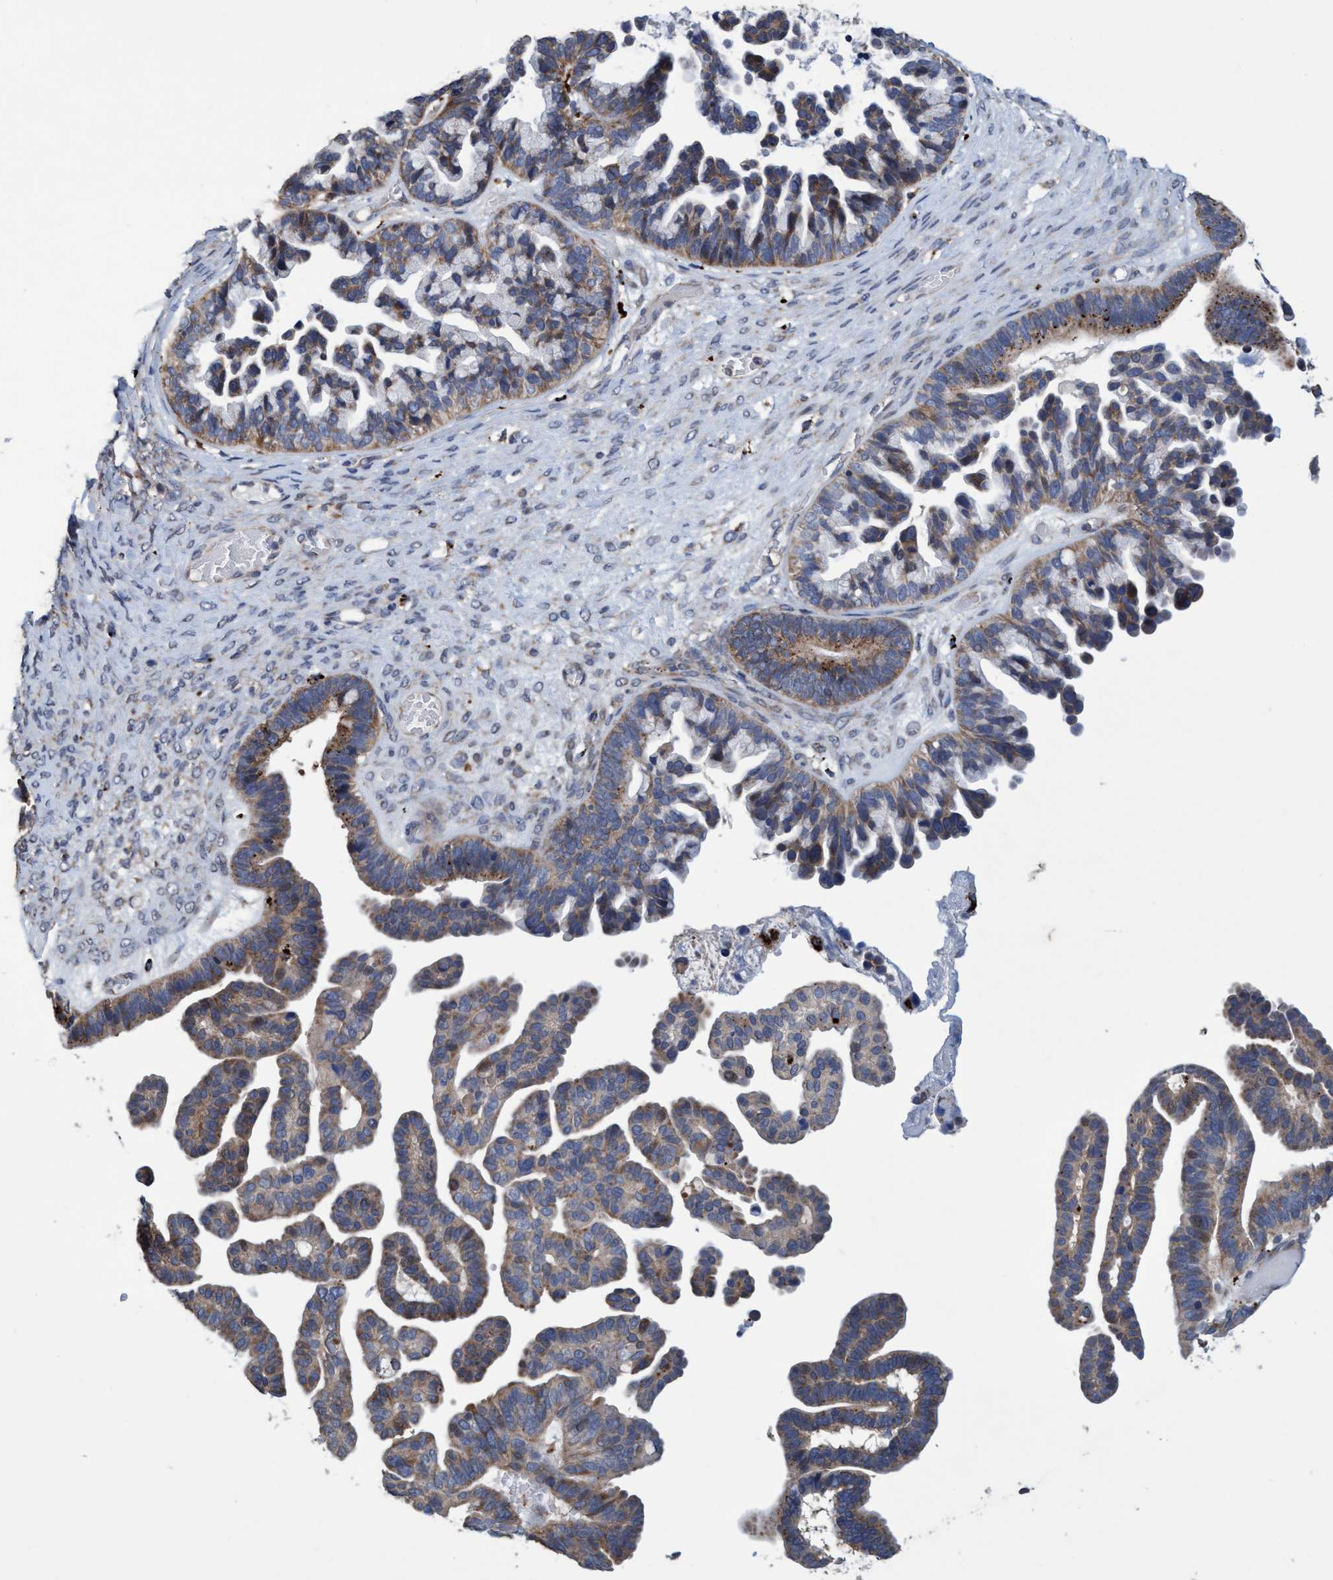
{"staining": {"intensity": "weak", "quantity": ">75%", "location": "cytoplasmic/membranous"}, "tissue": "ovarian cancer", "cell_type": "Tumor cells", "image_type": "cancer", "snomed": [{"axis": "morphology", "description": "Cystadenocarcinoma, serous, NOS"}, {"axis": "topography", "description": "Ovary"}], "caption": "There is low levels of weak cytoplasmic/membranous staining in tumor cells of ovarian cancer (serous cystadenocarcinoma), as demonstrated by immunohistochemical staining (brown color).", "gene": "BBS9", "patient": {"sex": "female", "age": 56}}